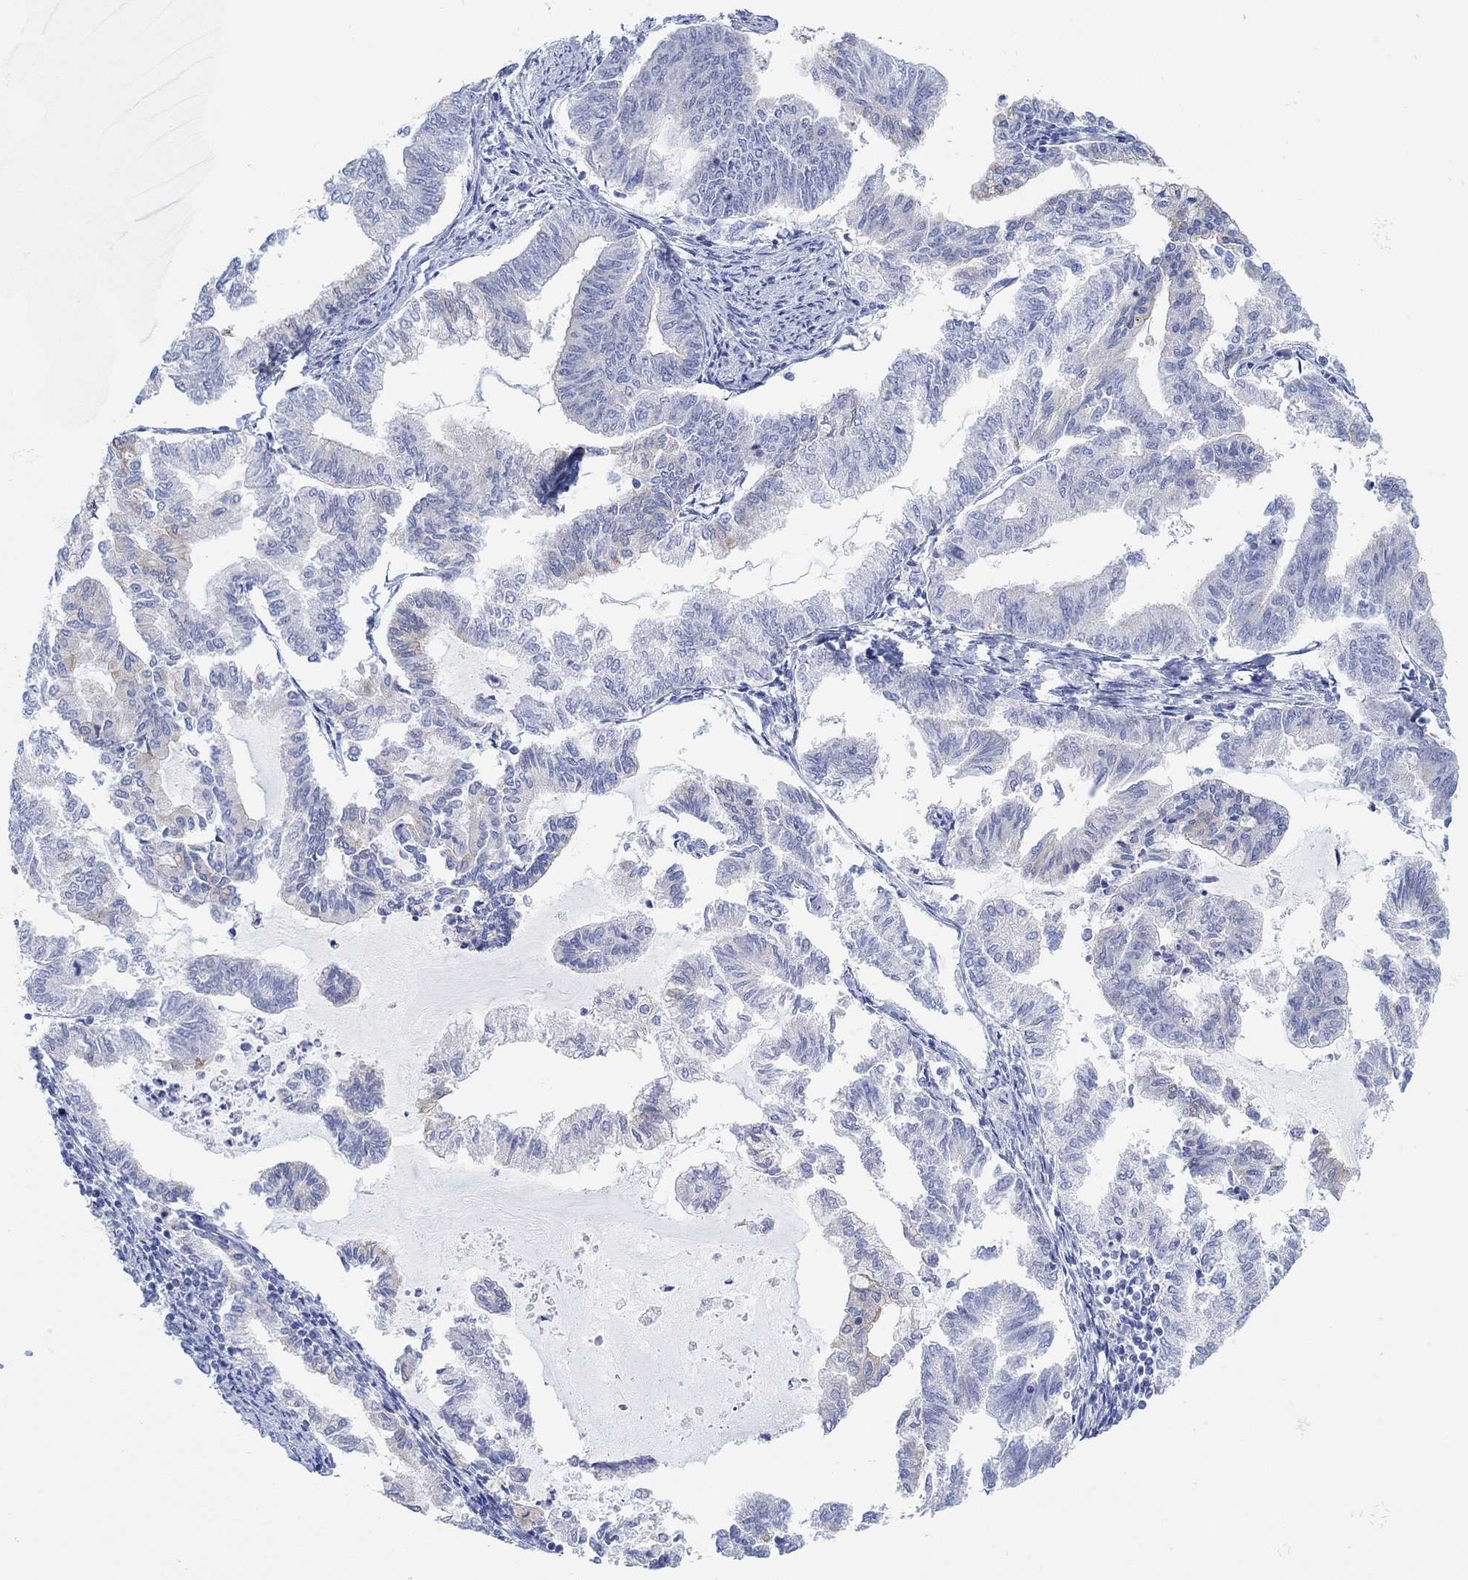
{"staining": {"intensity": "moderate", "quantity": "<25%", "location": "cytoplasmic/membranous"}, "tissue": "endometrial cancer", "cell_type": "Tumor cells", "image_type": "cancer", "snomed": [{"axis": "morphology", "description": "Adenocarcinoma, NOS"}, {"axis": "topography", "description": "Endometrium"}], "caption": "Immunohistochemical staining of human endometrial cancer (adenocarcinoma) reveals low levels of moderate cytoplasmic/membranous expression in approximately <25% of tumor cells. The staining is performed using DAB brown chromogen to label protein expression. The nuclei are counter-stained blue using hematoxylin.", "gene": "AK8", "patient": {"sex": "female", "age": 79}}